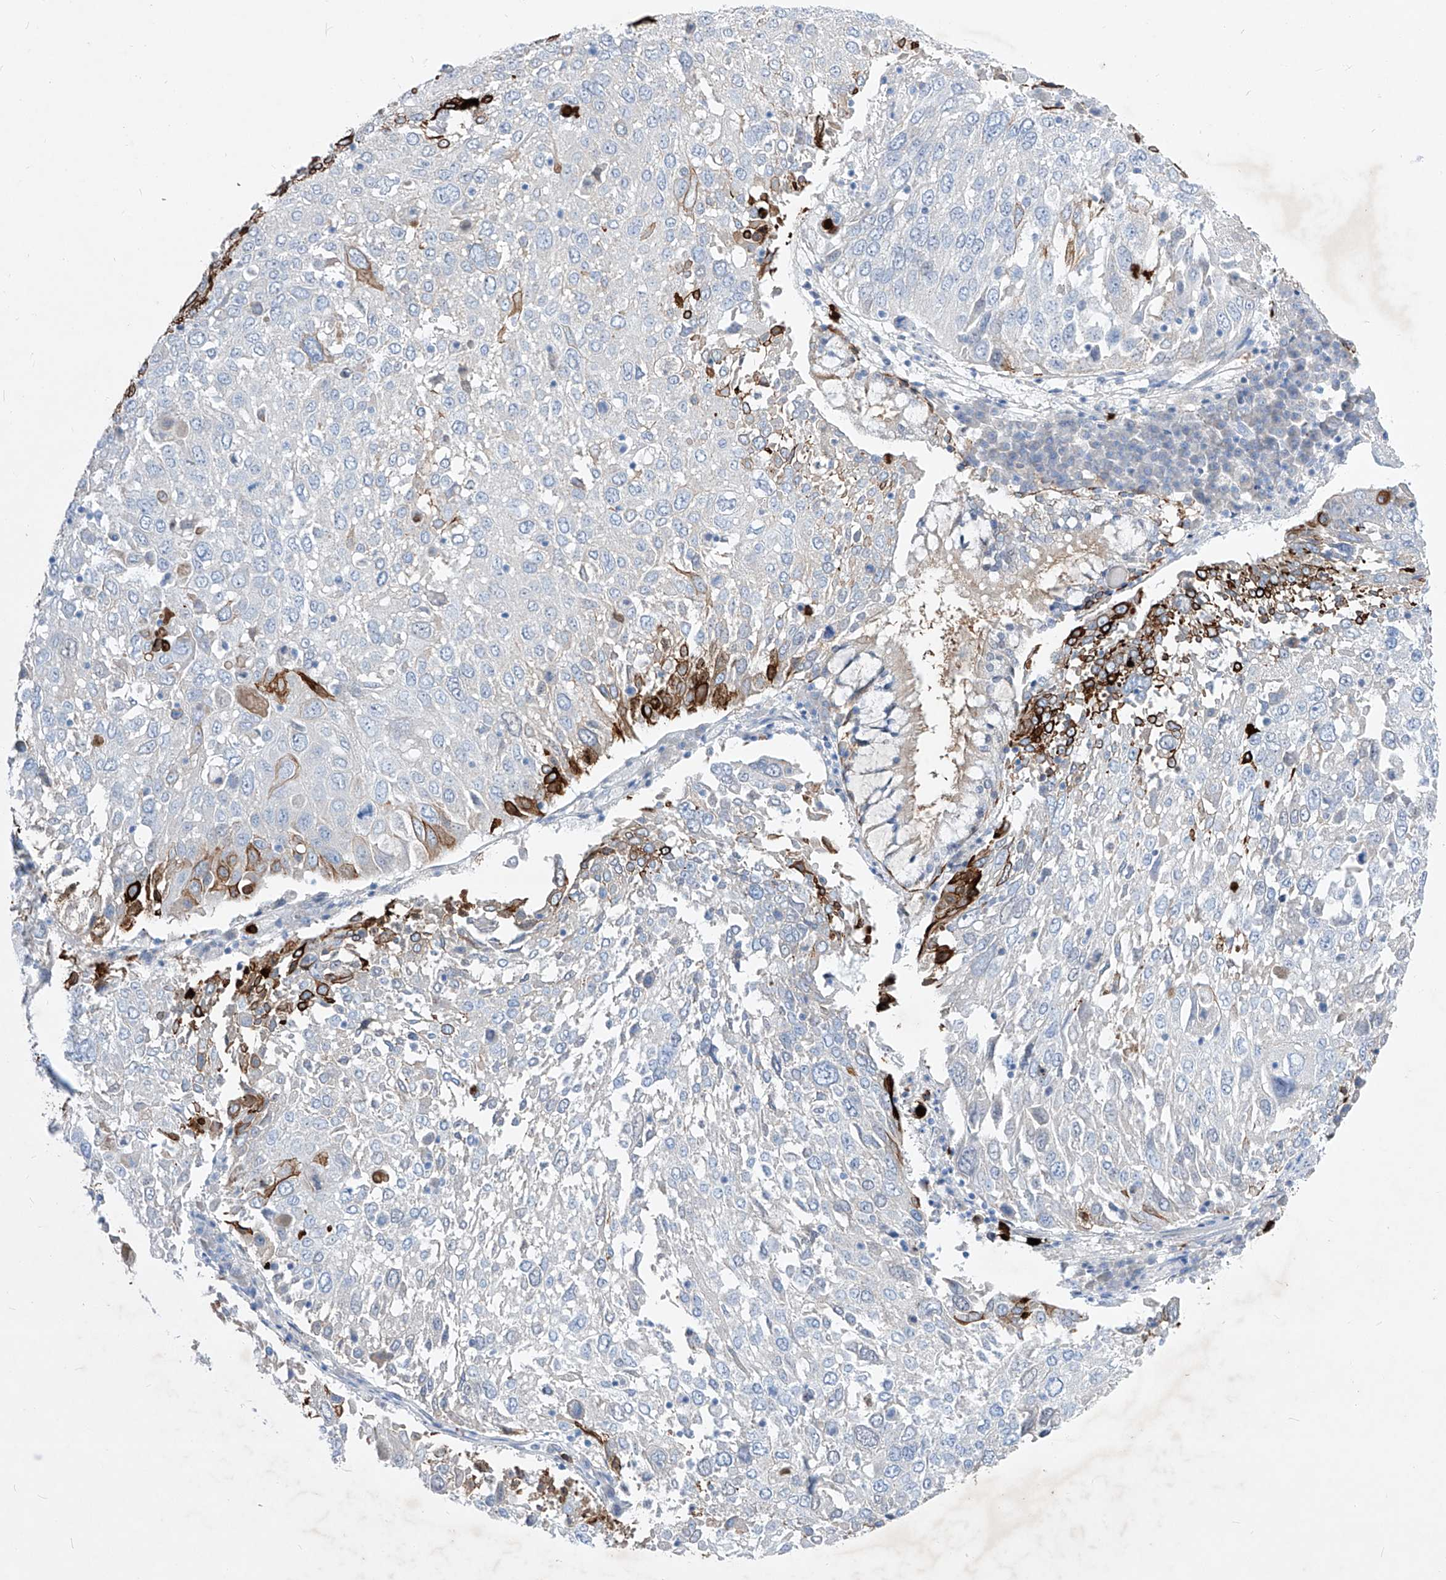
{"staining": {"intensity": "strong", "quantity": "<25%", "location": "cytoplasmic/membranous"}, "tissue": "lung cancer", "cell_type": "Tumor cells", "image_type": "cancer", "snomed": [{"axis": "morphology", "description": "Squamous cell carcinoma, NOS"}, {"axis": "topography", "description": "Lung"}], "caption": "Immunohistochemical staining of lung cancer (squamous cell carcinoma) exhibits medium levels of strong cytoplasmic/membranous positivity in about <25% of tumor cells. (DAB (3,3'-diaminobenzidine) = brown stain, brightfield microscopy at high magnification).", "gene": "FRS3", "patient": {"sex": "male", "age": 65}}